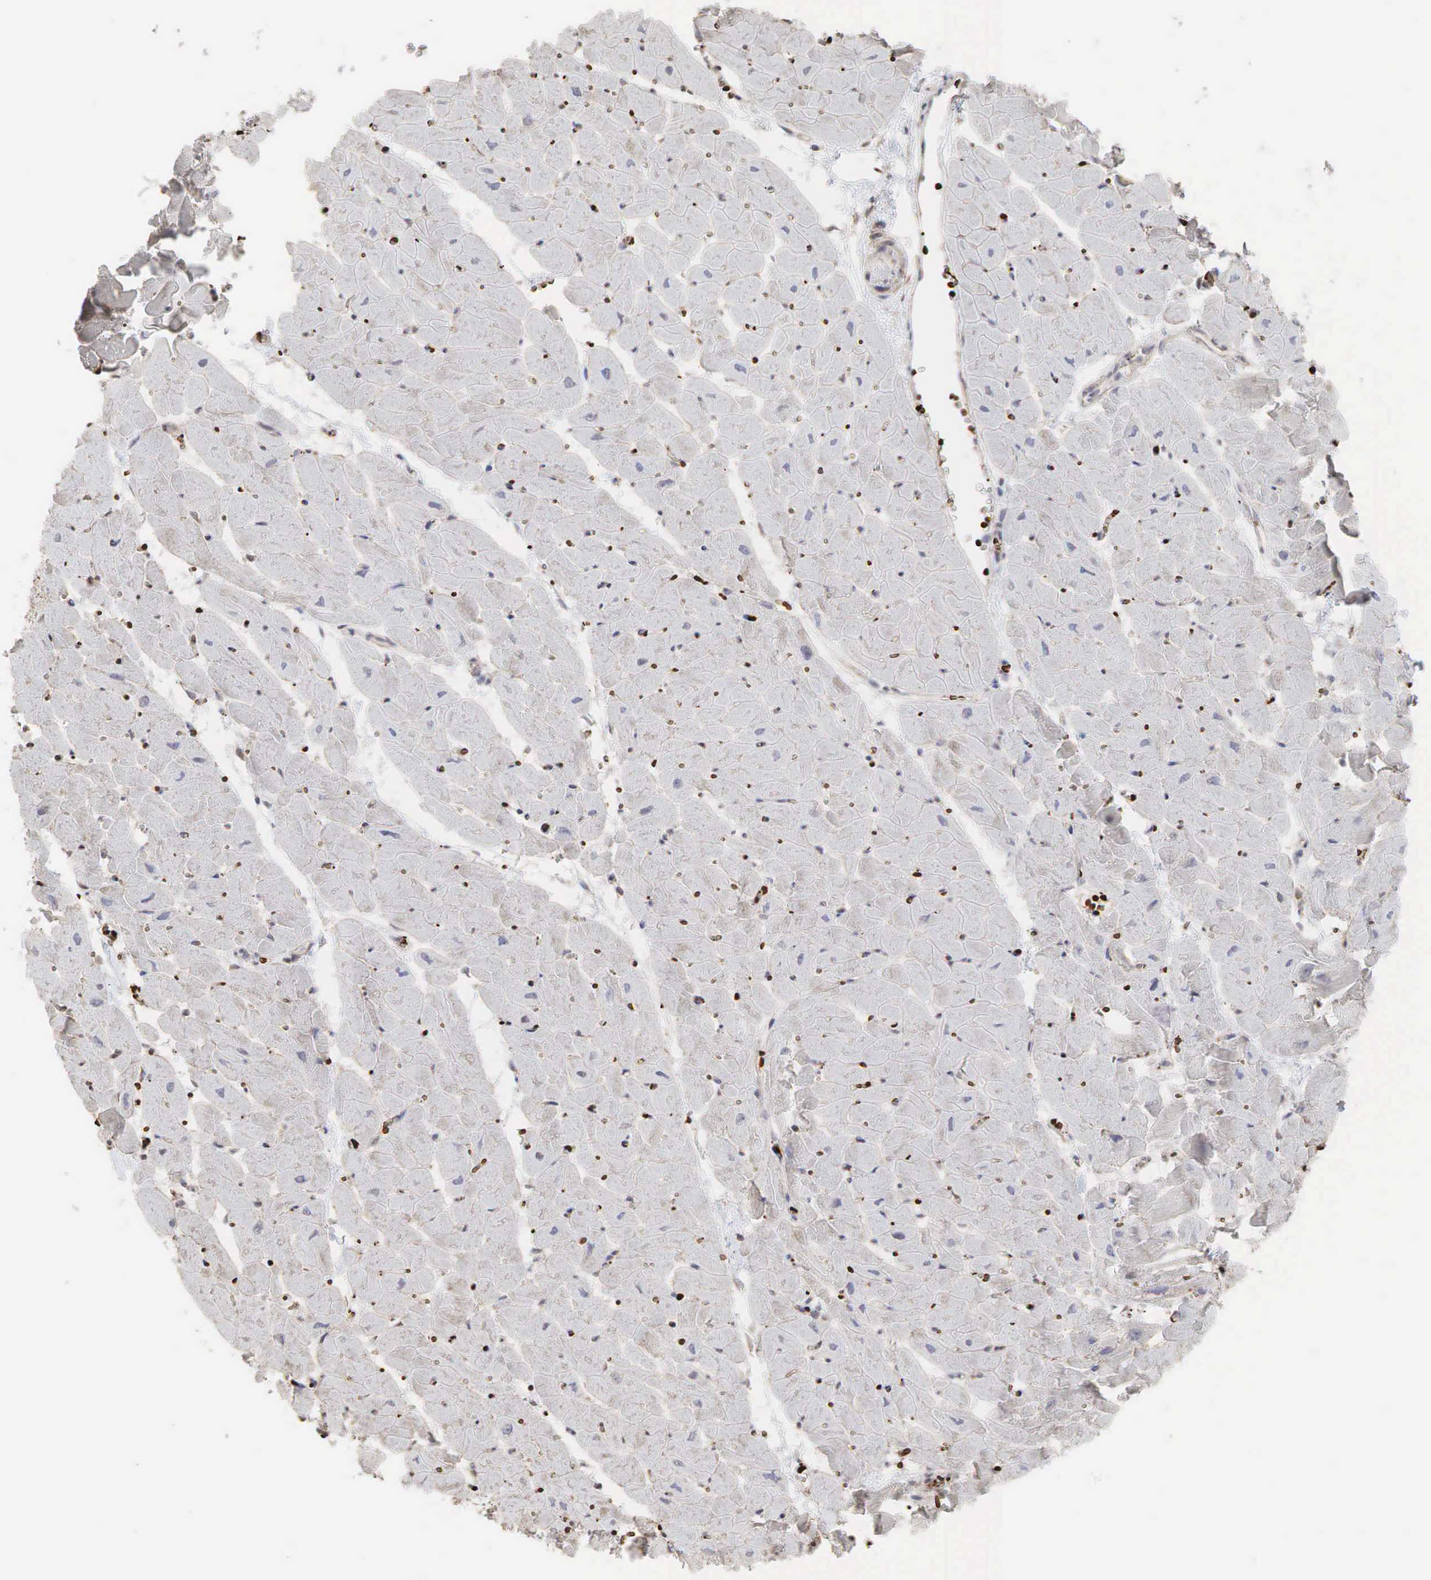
{"staining": {"intensity": "negative", "quantity": "none", "location": "none"}, "tissue": "heart muscle", "cell_type": "Cardiomyocytes", "image_type": "normal", "snomed": [{"axis": "morphology", "description": "Normal tissue, NOS"}, {"axis": "topography", "description": "Heart"}], "caption": "IHC of normal human heart muscle shows no staining in cardiomyocytes. (IHC, brightfield microscopy, high magnification).", "gene": "PABPC5", "patient": {"sex": "female", "age": 19}}